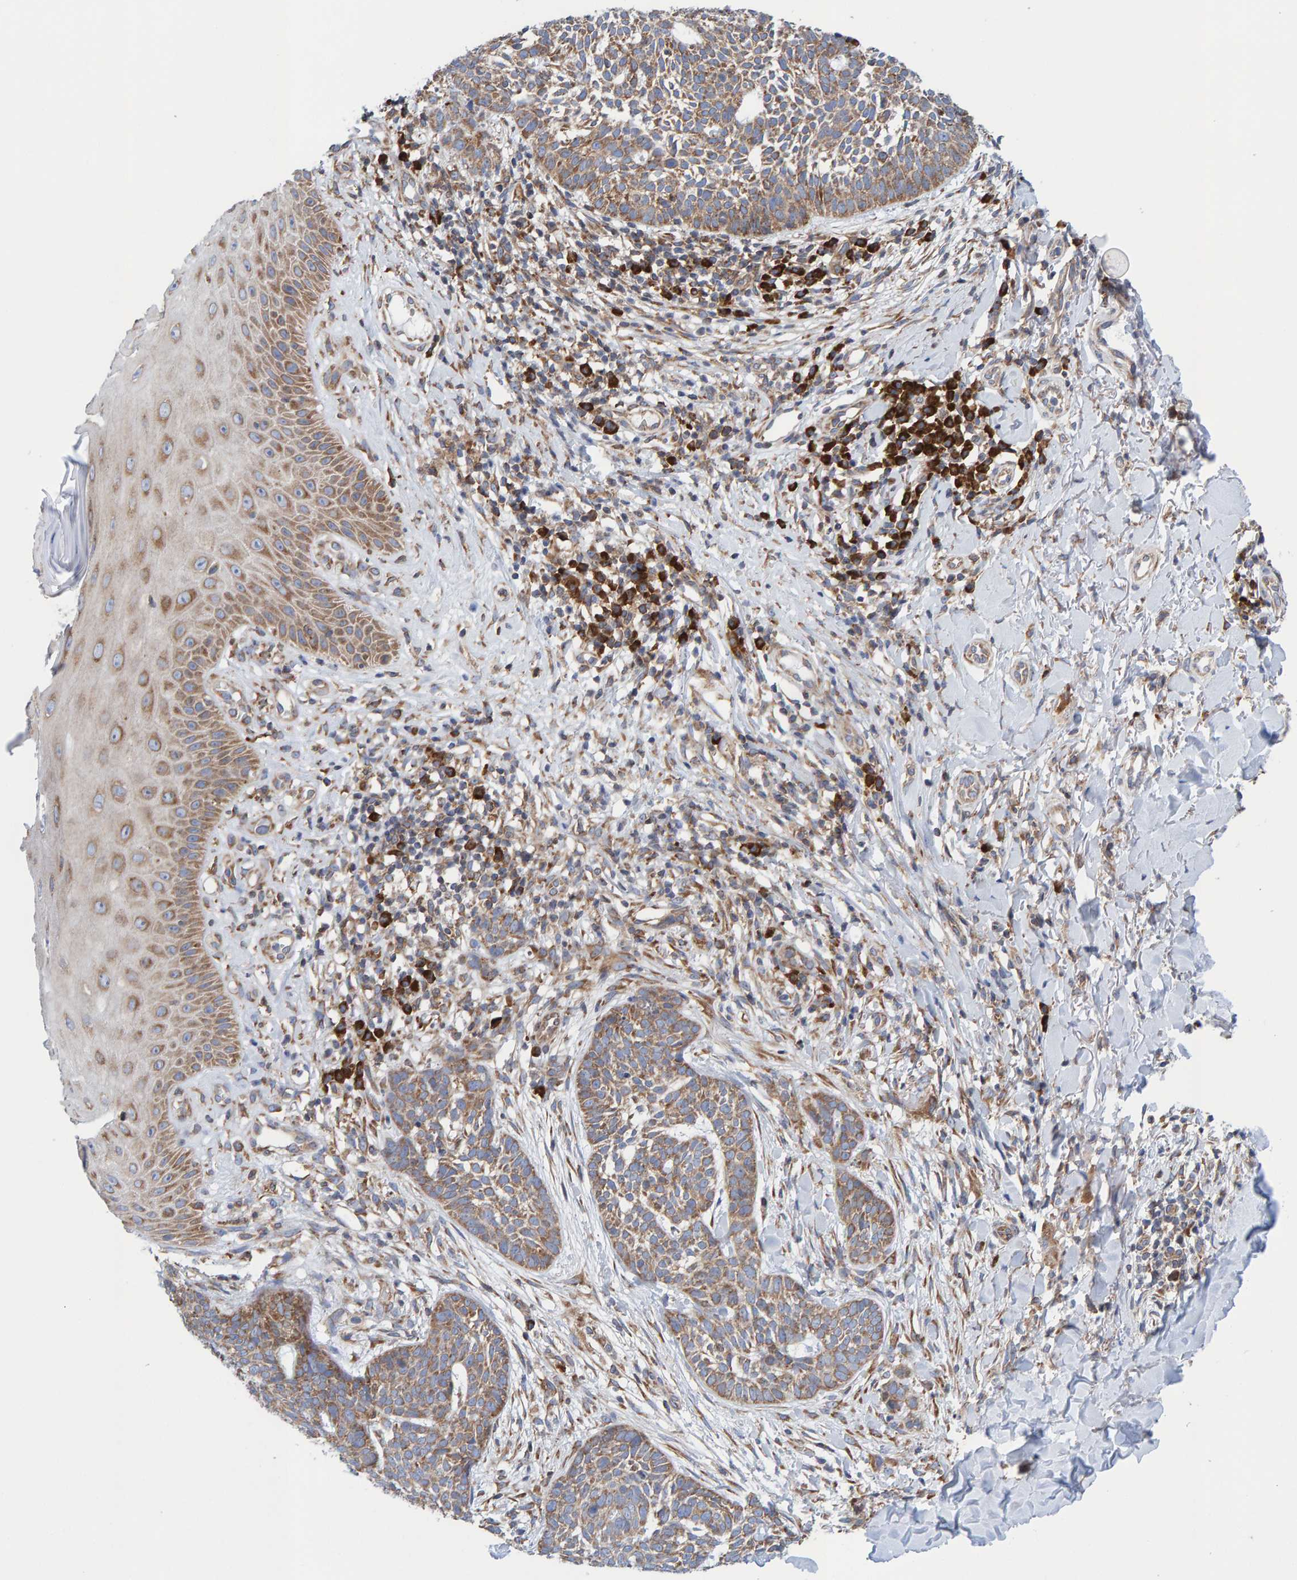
{"staining": {"intensity": "weak", "quantity": ">75%", "location": "cytoplasmic/membranous"}, "tissue": "skin cancer", "cell_type": "Tumor cells", "image_type": "cancer", "snomed": [{"axis": "morphology", "description": "Normal tissue, NOS"}, {"axis": "morphology", "description": "Basal cell carcinoma"}, {"axis": "topography", "description": "Skin"}], "caption": "Immunohistochemical staining of human skin cancer (basal cell carcinoma) exhibits weak cytoplasmic/membranous protein expression in approximately >75% of tumor cells.", "gene": "CDK5RAP3", "patient": {"sex": "male", "age": 67}}